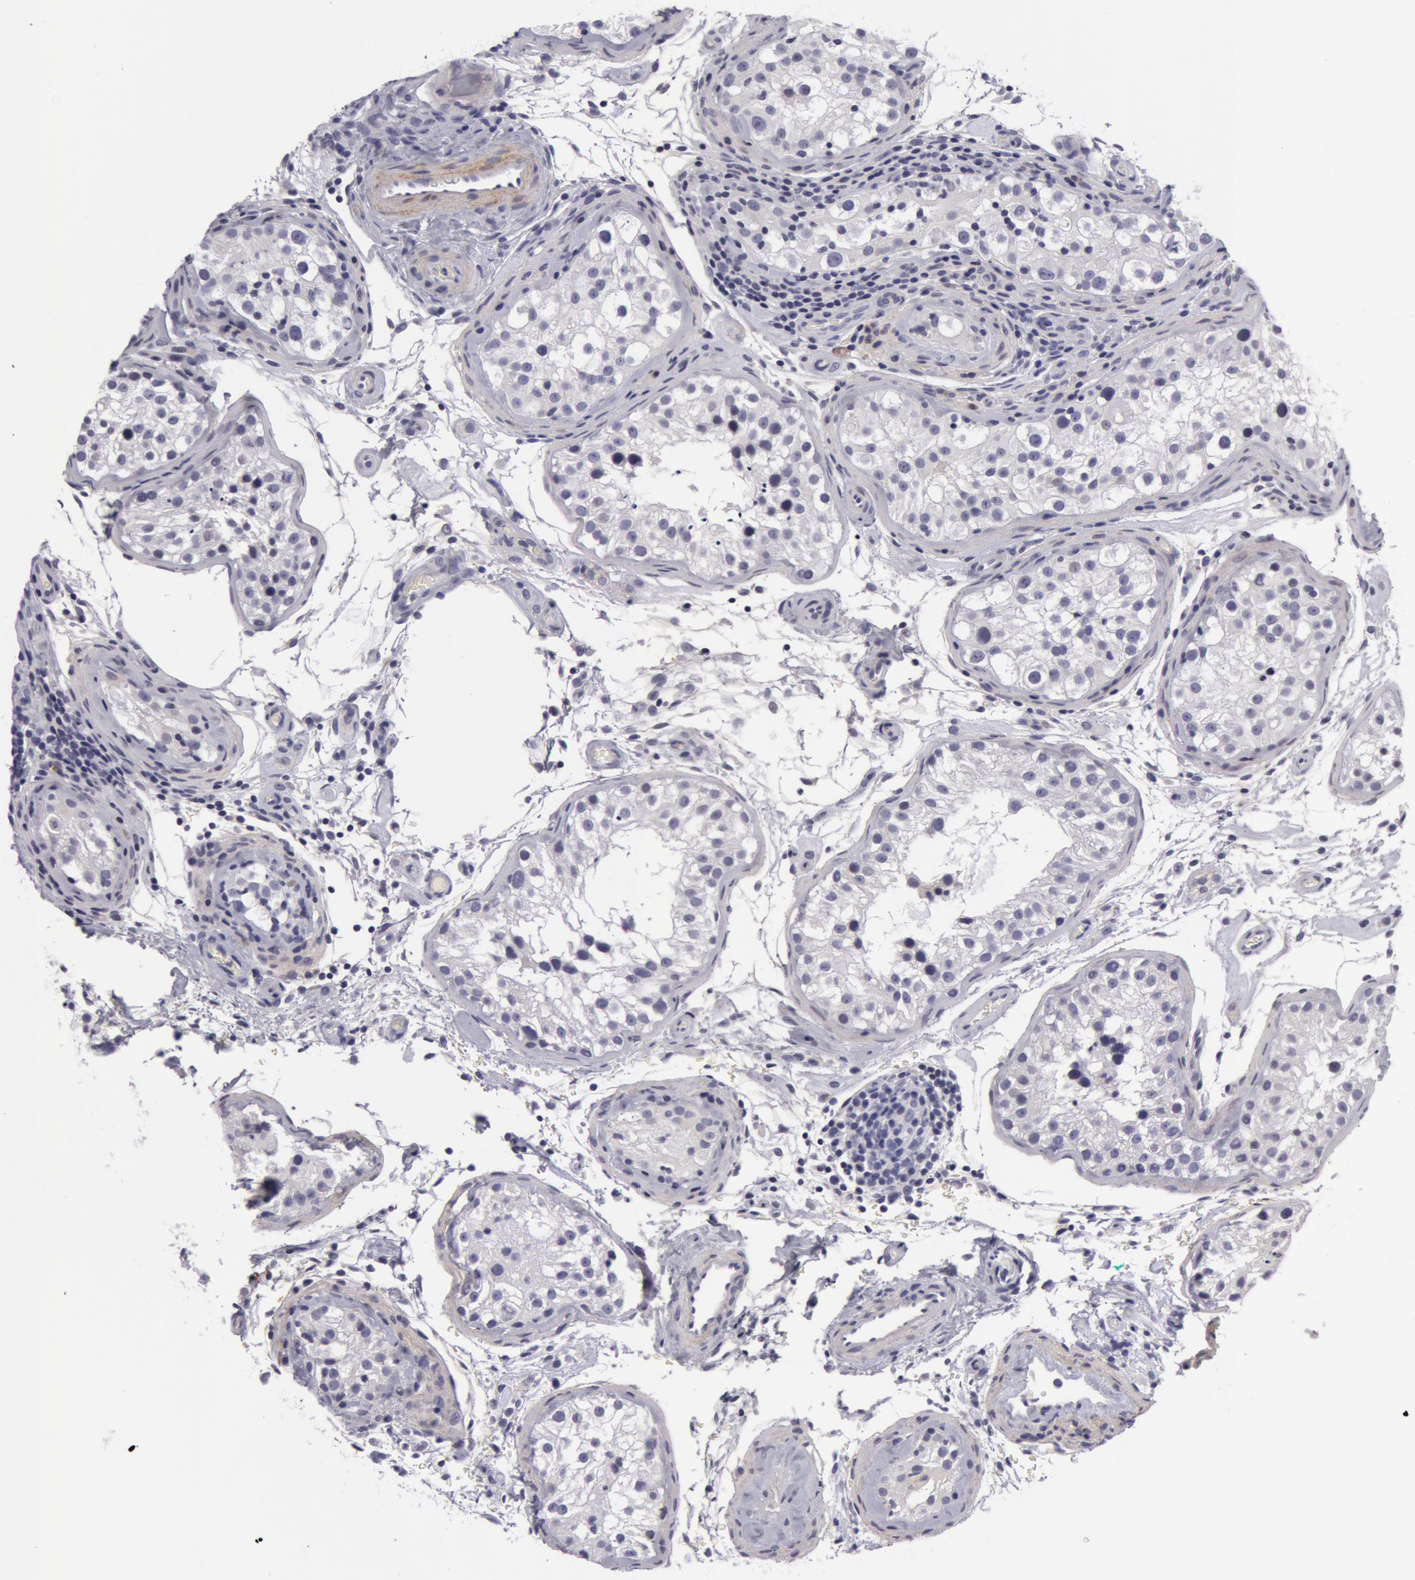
{"staining": {"intensity": "negative", "quantity": "none", "location": "none"}, "tissue": "testis", "cell_type": "Cells in seminiferous ducts", "image_type": "normal", "snomed": [{"axis": "morphology", "description": "Normal tissue, NOS"}, {"axis": "topography", "description": "Testis"}], "caption": "The image shows no staining of cells in seminiferous ducts in benign testis.", "gene": "NLGN4X", "patient": {"sex": "male", "age": 24}}